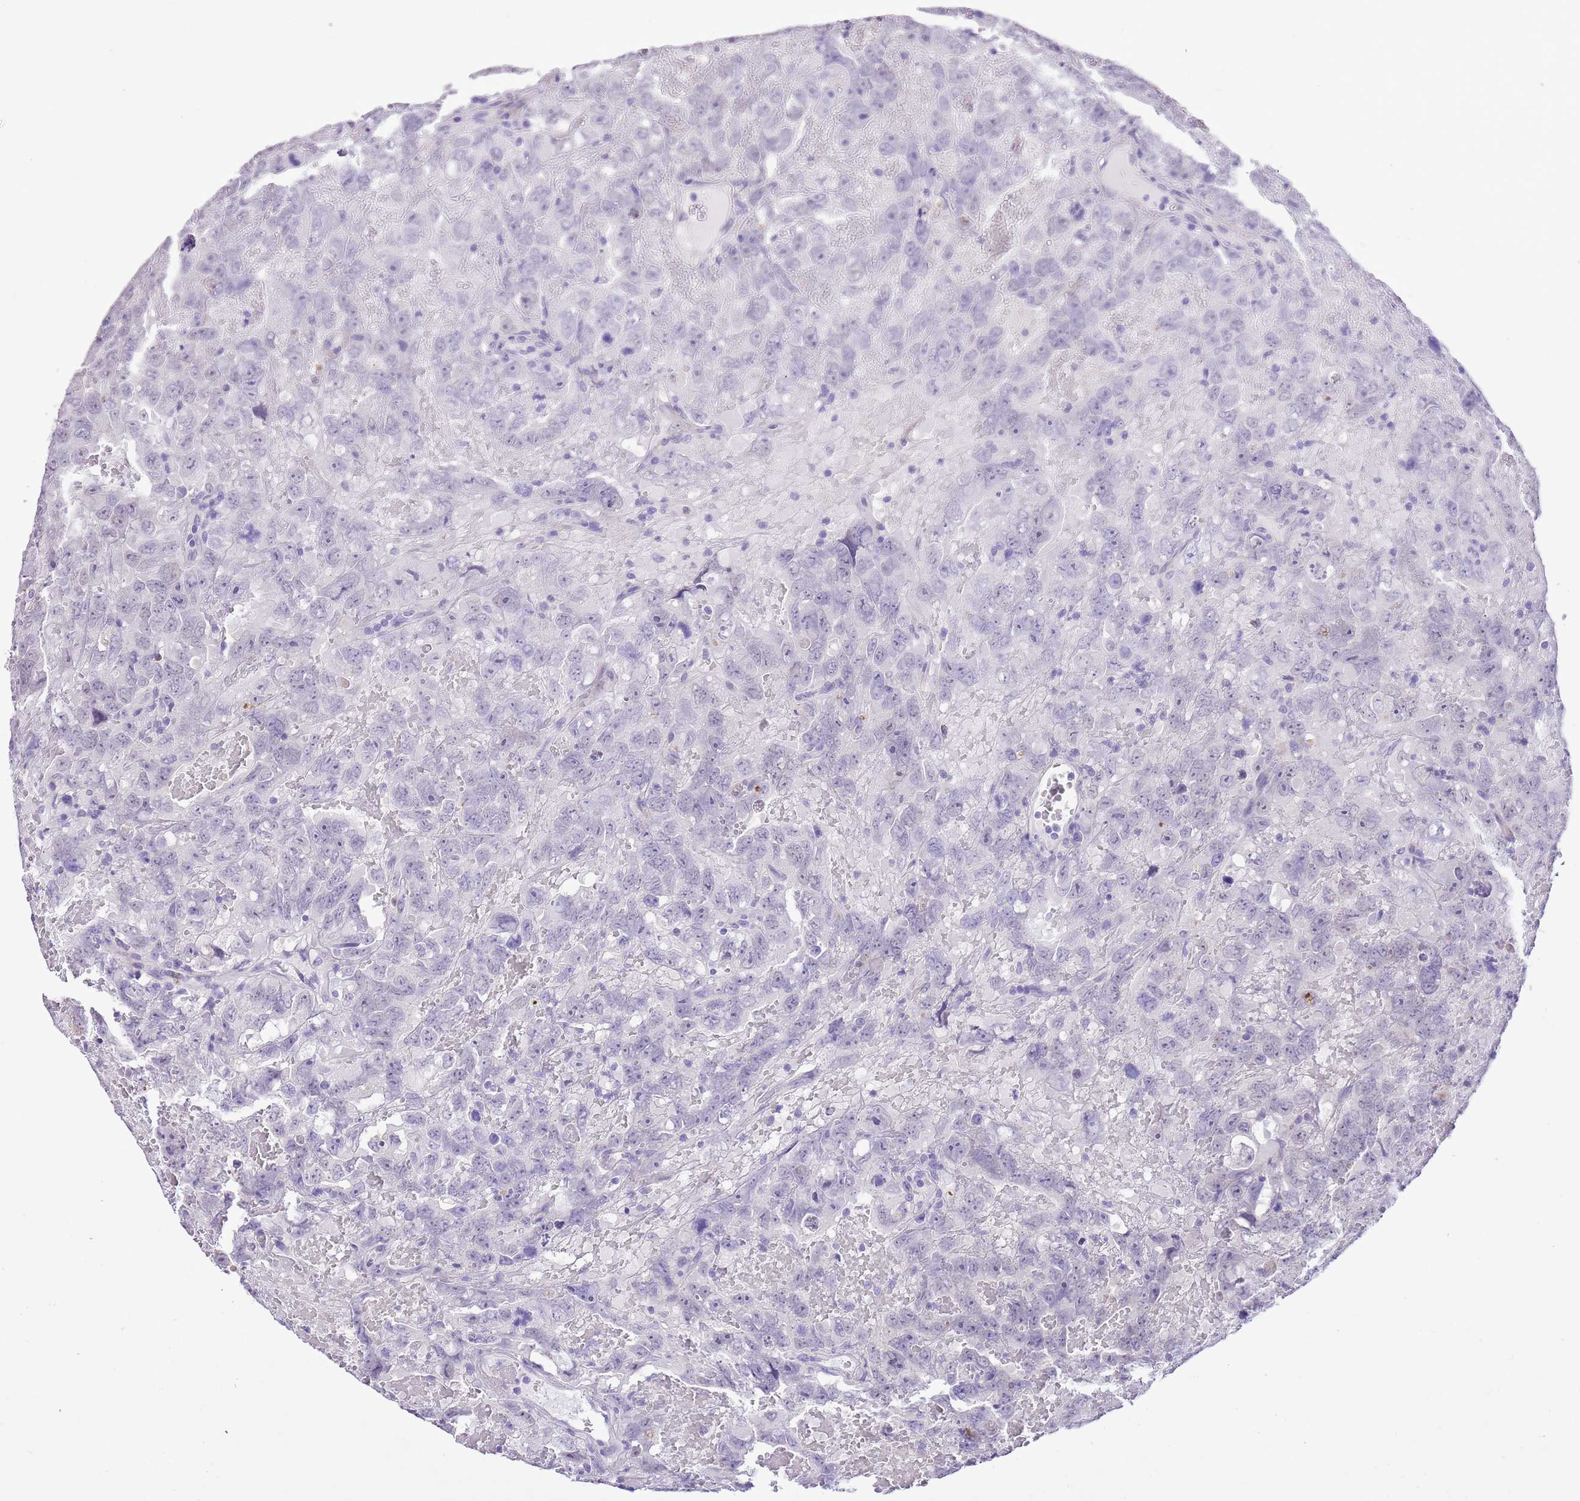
{"staining": {"intensity": "negative", "quantity": "none", "location": "none"}, "tissue": "testis cancer", "cell_type": "Tumor cells", "image_type": "cancer", "snomed": [{"axis": "morphology", "description": "Carcinoma, Embryonal, NOS"}, {"axis": "topography", "description": "Testis"}], "caption": "Testis cancer (embryonal carcinoma) was stained to show a protein in brown. There is no significant expression in tumor cells.", "gene": "XPO7", "patient": {"sex": "male", "age": 45}}